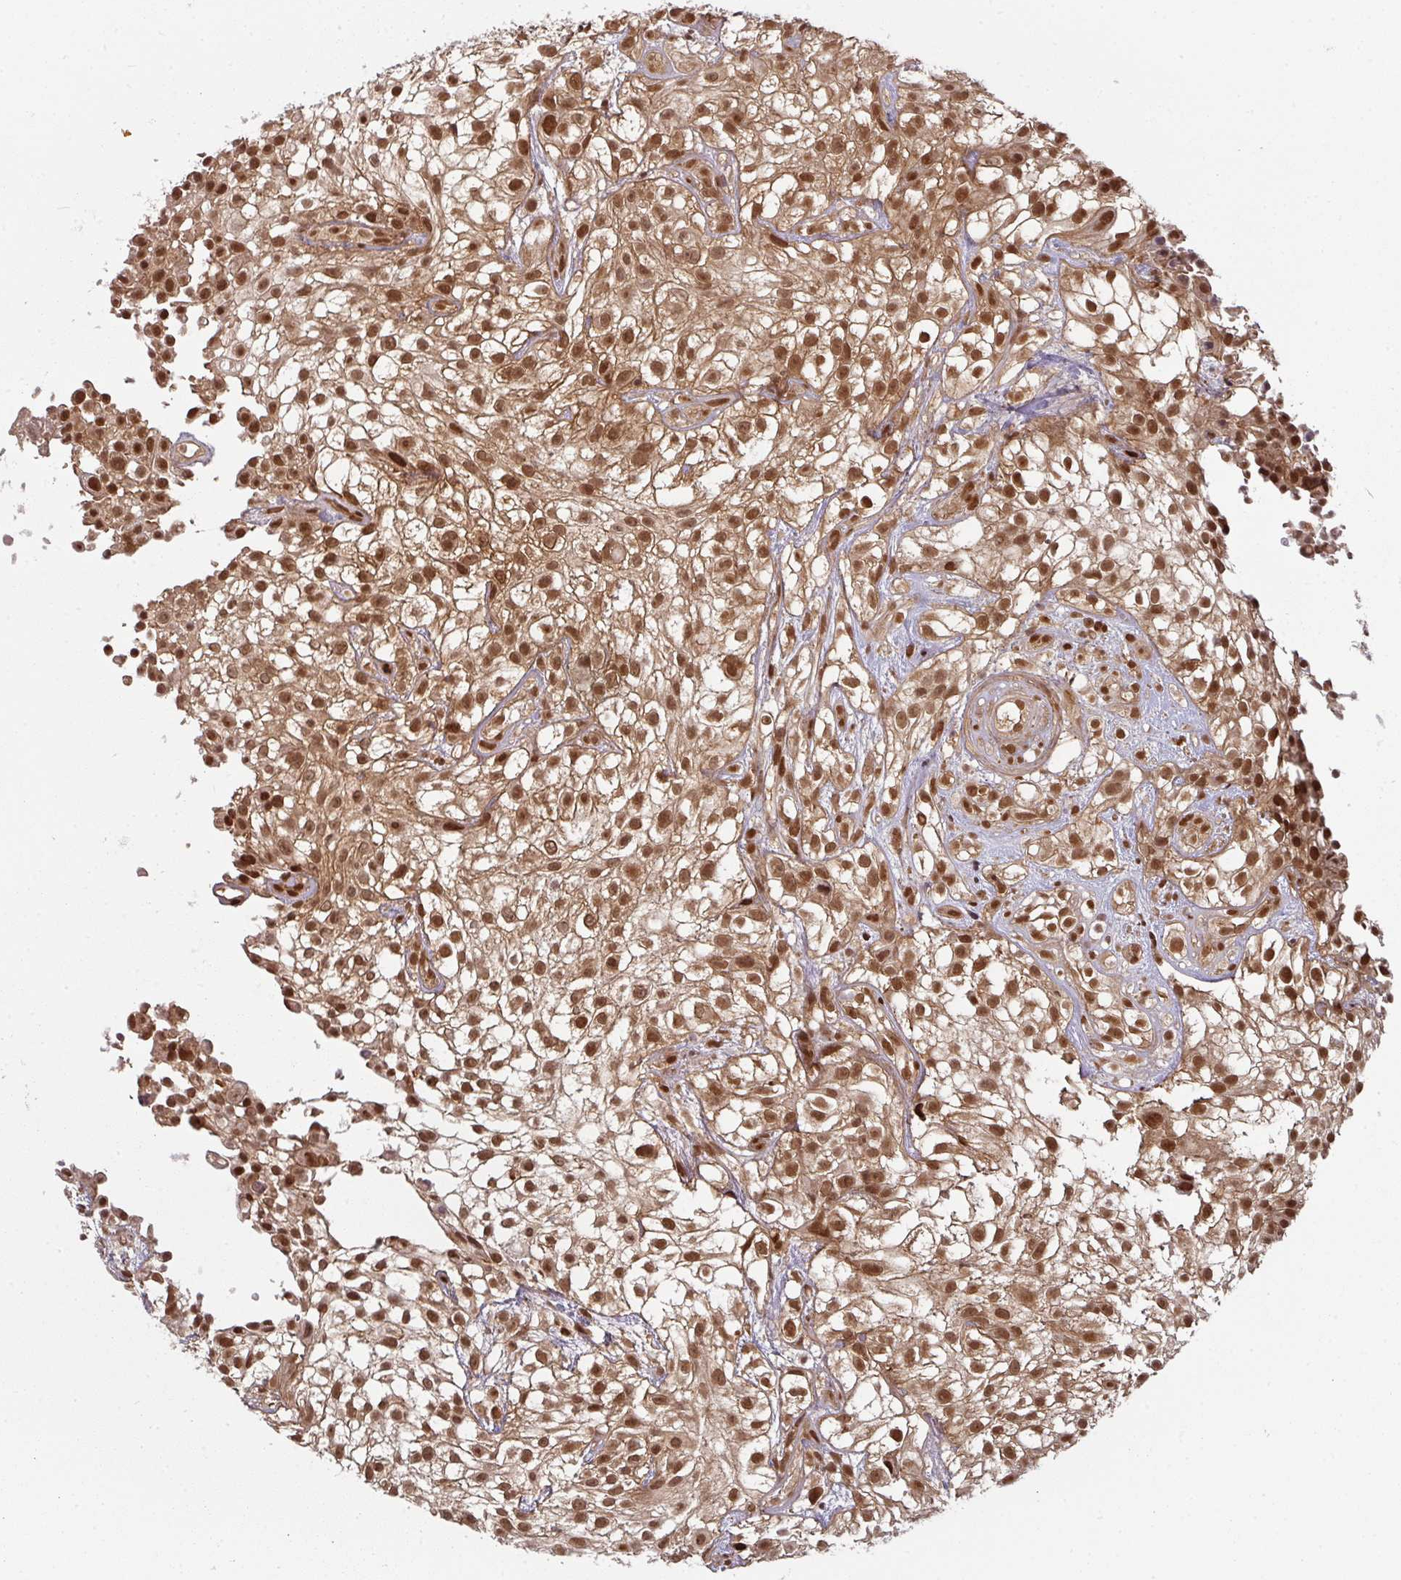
{"staining": {"intensity": "moderate", "quantity": ">75%", "location": "cytoplasmic/membranous,nuclear"}, "tissue": "urothelial cancer", "cell_type": "Tumor cells", "image_type": "cancer", "snomed": [{"axis": "morphology", "description": "Urothelial carcinoma, High grade"}, {"axis": "topography", "description": "Urinary bladder"}], "caption": "A brown stain shows moderate cytoplasmic/membranous and nuclear expression of a protein in human urothelial cancer tumor cells.", "gene": "SIK3", "patient": {"sex": "male", "age": 56}}